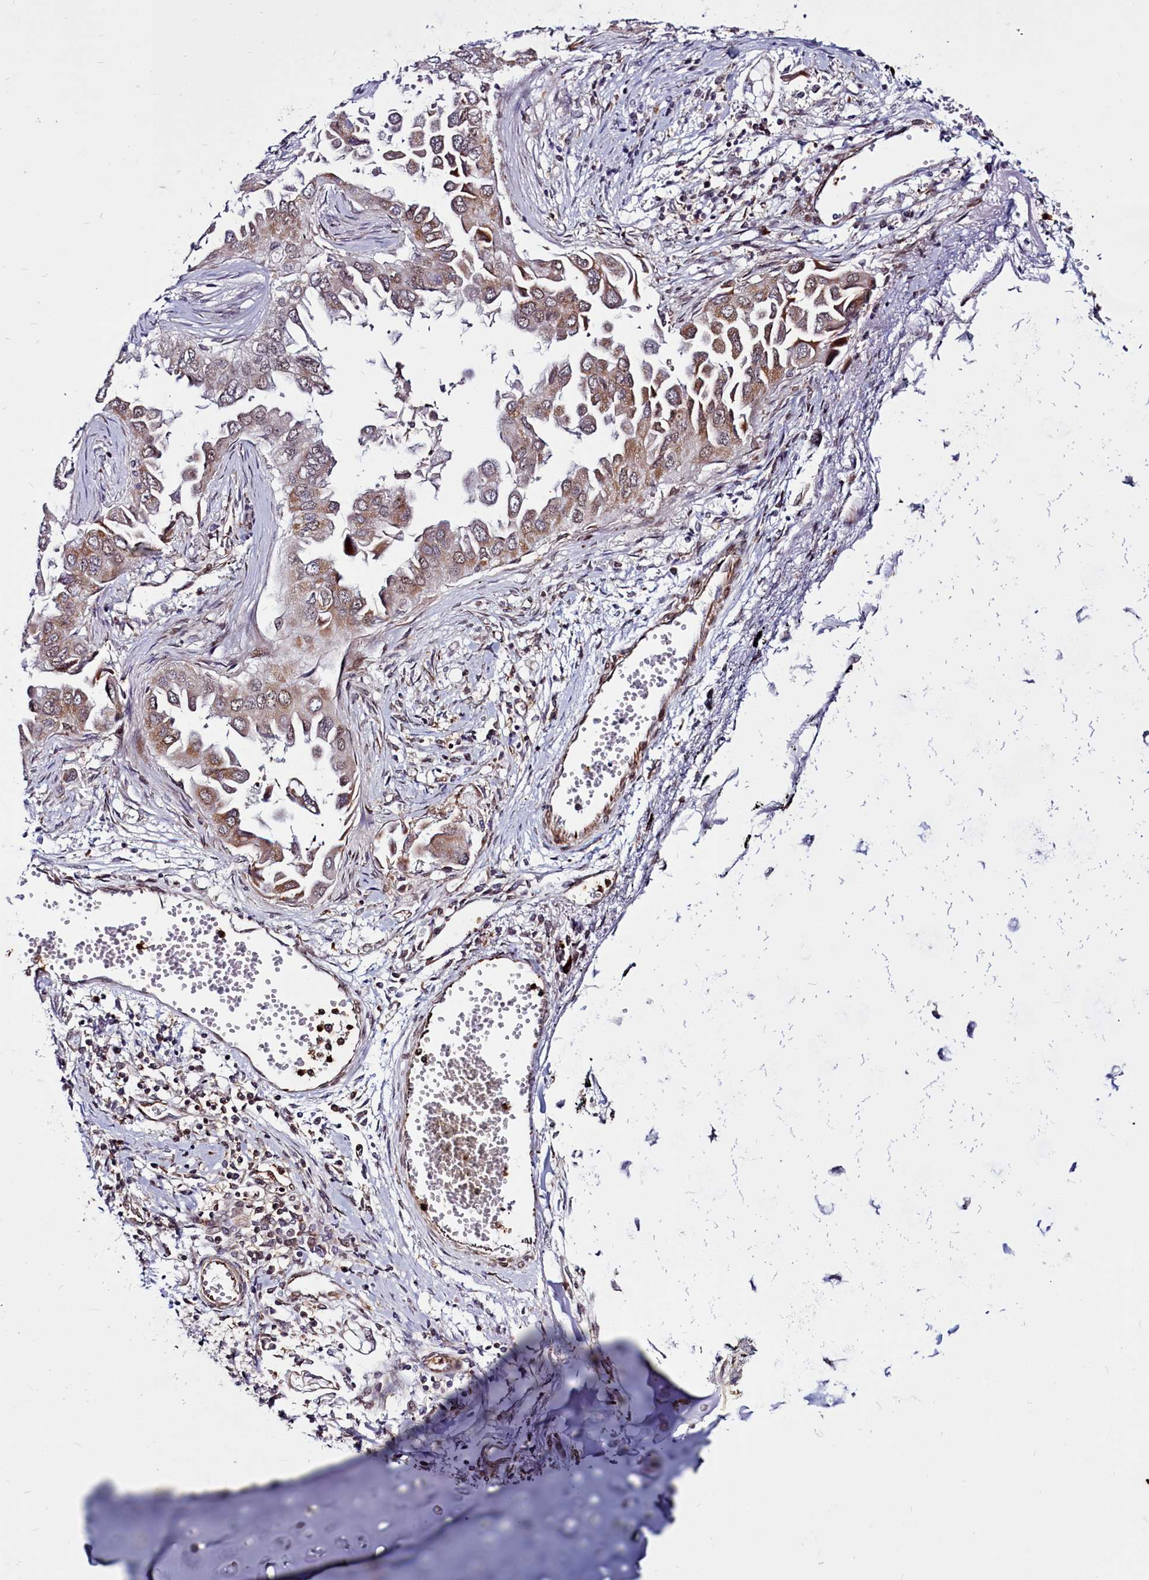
{"staining": {"intensity": "moderate", "quantity": ">75%", "location": "cytoplasmic/membranous,nuclear"}, "tissue": "lung cancer", "cell_type": "Tumor cells", "image_type": "cancer", "snomed": [{"axis": "morphology", "description": "Adenocarcinoma, NOS"}, {"axis": "topography", "description": "Lung"}], "caption": "Immunohistochemistry (IHC) (DAB (3,3'-diaminobenzidine)) staining of human lung cancer displays moderate cytoplasmic/membranous and nuclear protein expression in approximately >75% of tumor cells.", "gene": "CLK3", "patient": {"sex": "female", "age": 76}}